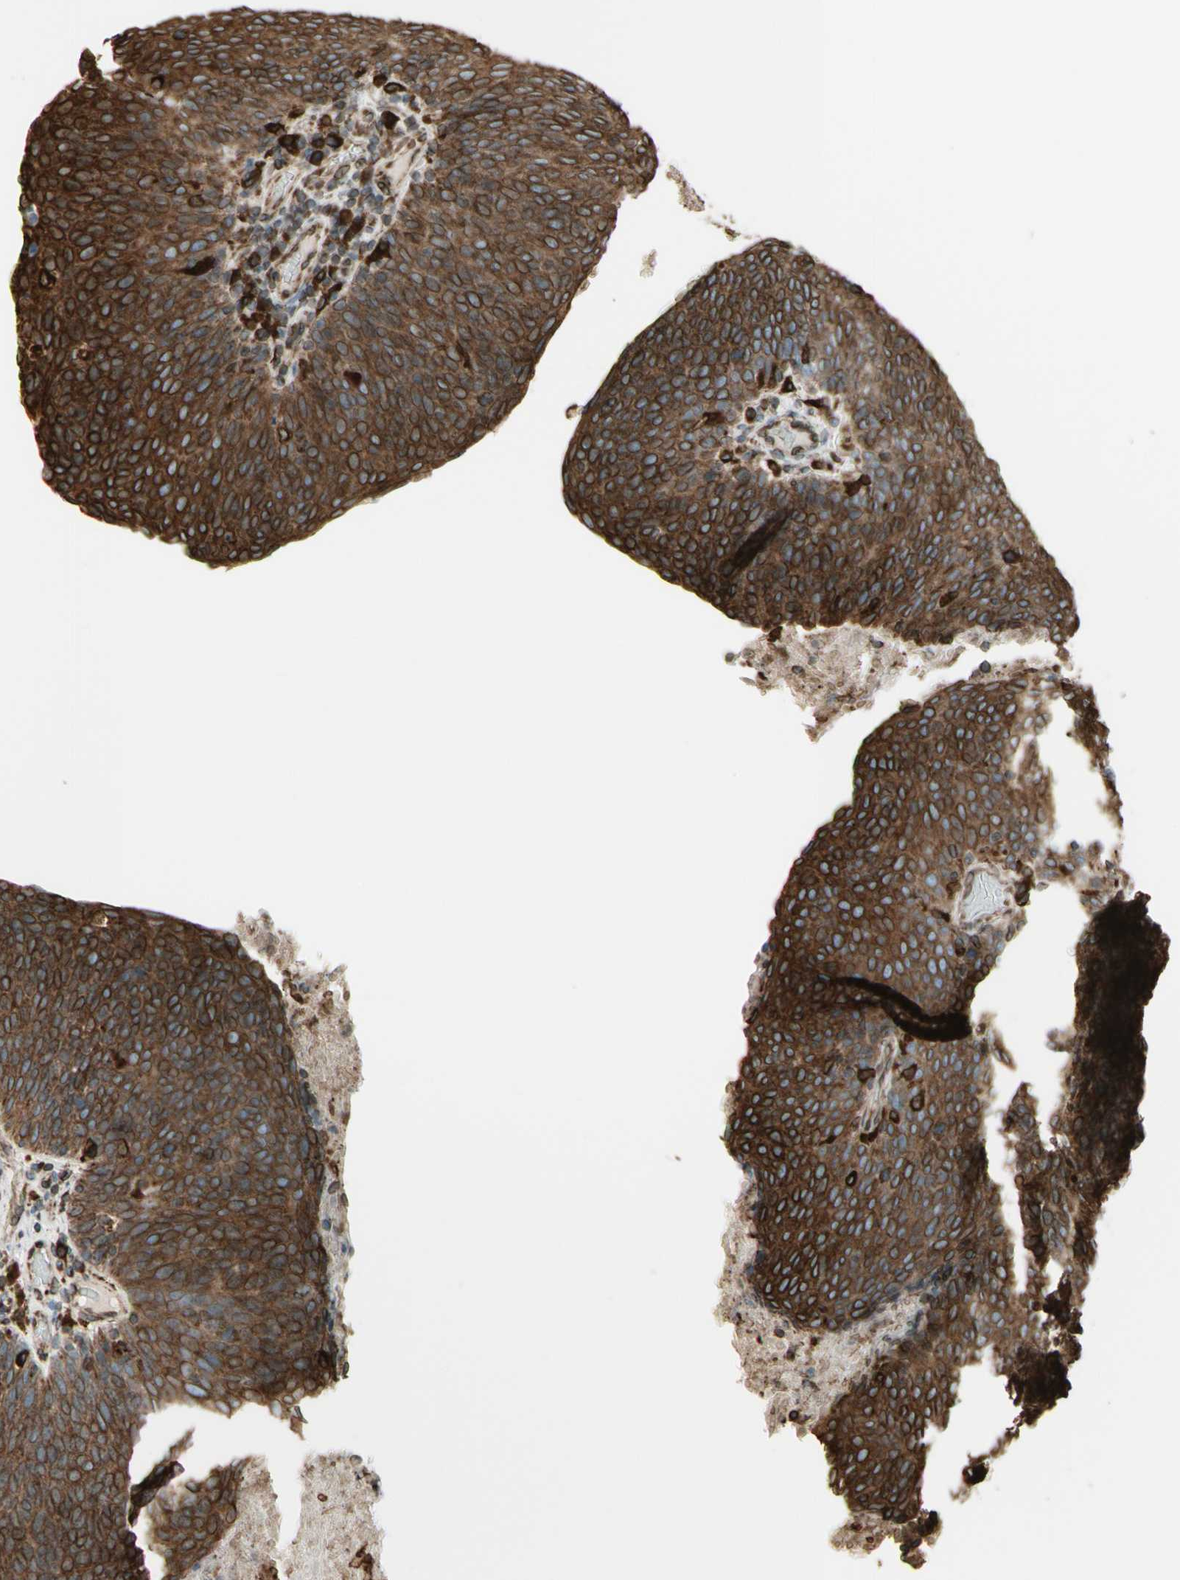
{"staining": {"intensity": "strong", "quantity": ">75%", "location": "cytoplasmic/membranous"}, "tissue": "head and neck cancer", "cell_type": "Tumor cells", "image_type": "cancer", "snomed": [{"axis": "morphology", "description": "Squamous cell carcinoma, NOS"}, {"axis": "morphology", "description": "Squamous cell carcinoma, metastatic, NOS"}, {"axis": "topography", "description": "Lymph node"}, {"axis": "topography", "description": "Head-Neck"}], "caption": "Human metastatic squamous cell carcinoma (head and neck) stained with a protein marker exhibits strong staining in tumor cells.", "gene": "CANX", "patient": {"sex": "male", "age": 62}}